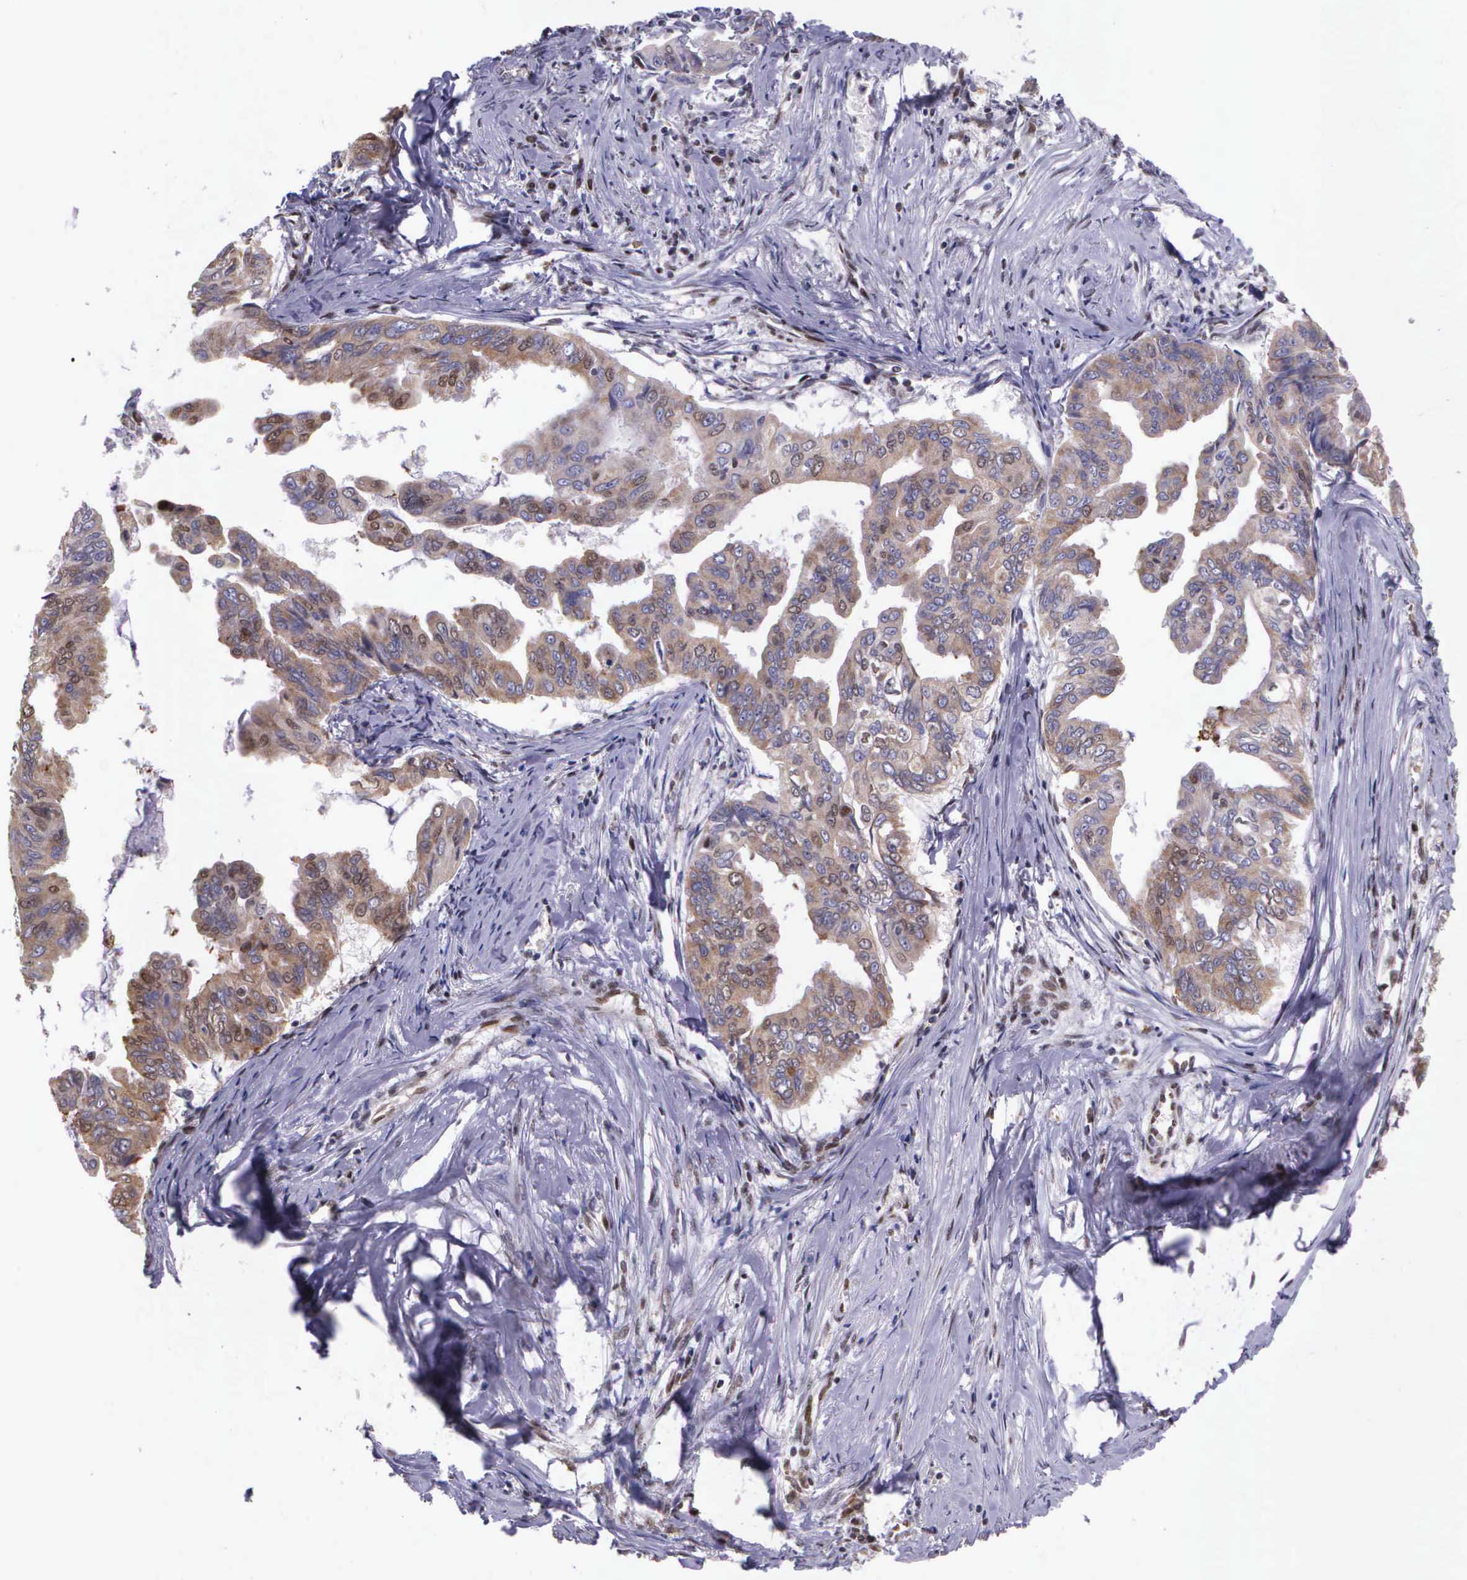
{"staining": {"intensity": "moderate", "quantity": "25%-75%", "location": "cytoplasmic/membranous"}, "tissue": "stomach cancer", "cell_type": "Tumor cells", "image_type": "cancer", "snomed": [{"axis": "morphology", "description": "Adenocarcinoma, NOS"}, {"axis": "topography", "description": "Stomach, upper"}], "caption": "Tumor cells reveal medium levels of moderate cytoplasmic/membranous positivity in about 25%-75% of cells in human stomach cancer (adenocarcinoma). The staining was performed using DAB to visualize the protein expression in brown, while the nuclei were stained in blue with hematoxylin (Magnification: 20x).", "gene": "SLC25A21", "patient": {"sex": "male", "age": 80}}